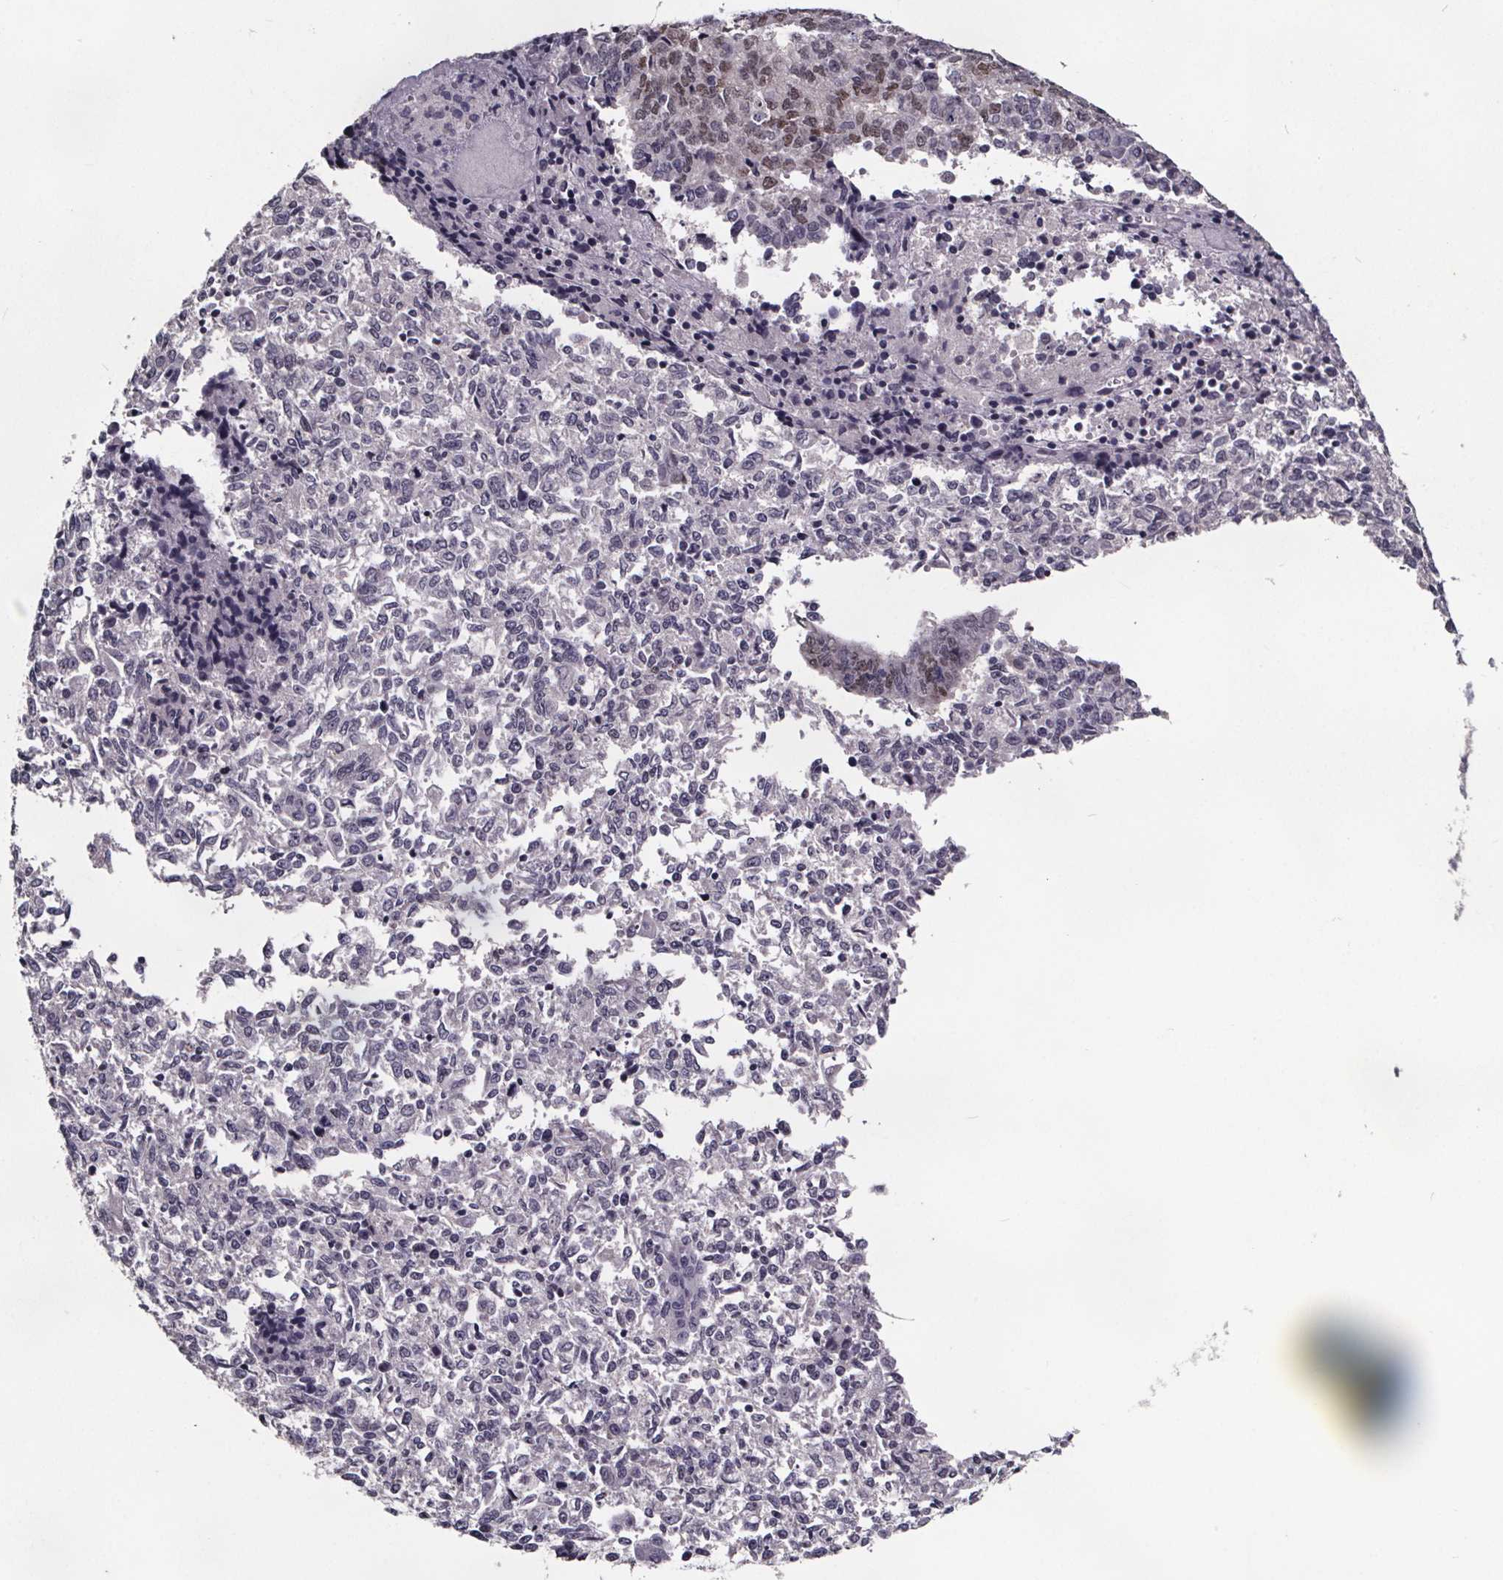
{"staining": {"intensity": "weak", "quantity": "<25%", "location": "nuclear"}, "tissue": "endometrial cancer", "cell_type": "Tumor cells", "image_type": "cancer", "snomed": [{"axis": "morphology", "description": "Adenocarcinoma, NOS"}, {"axis": "topography", "description": "Endometrium"}], "caption": "Immunohistochemistry (IHC) photomicrograph of adenocarcinoma (endometrial) stained for a protein (brown), which exhibits no staining in tumor cells.", "gene": "AR", "patient": {"sex": "female", "age": 50}}